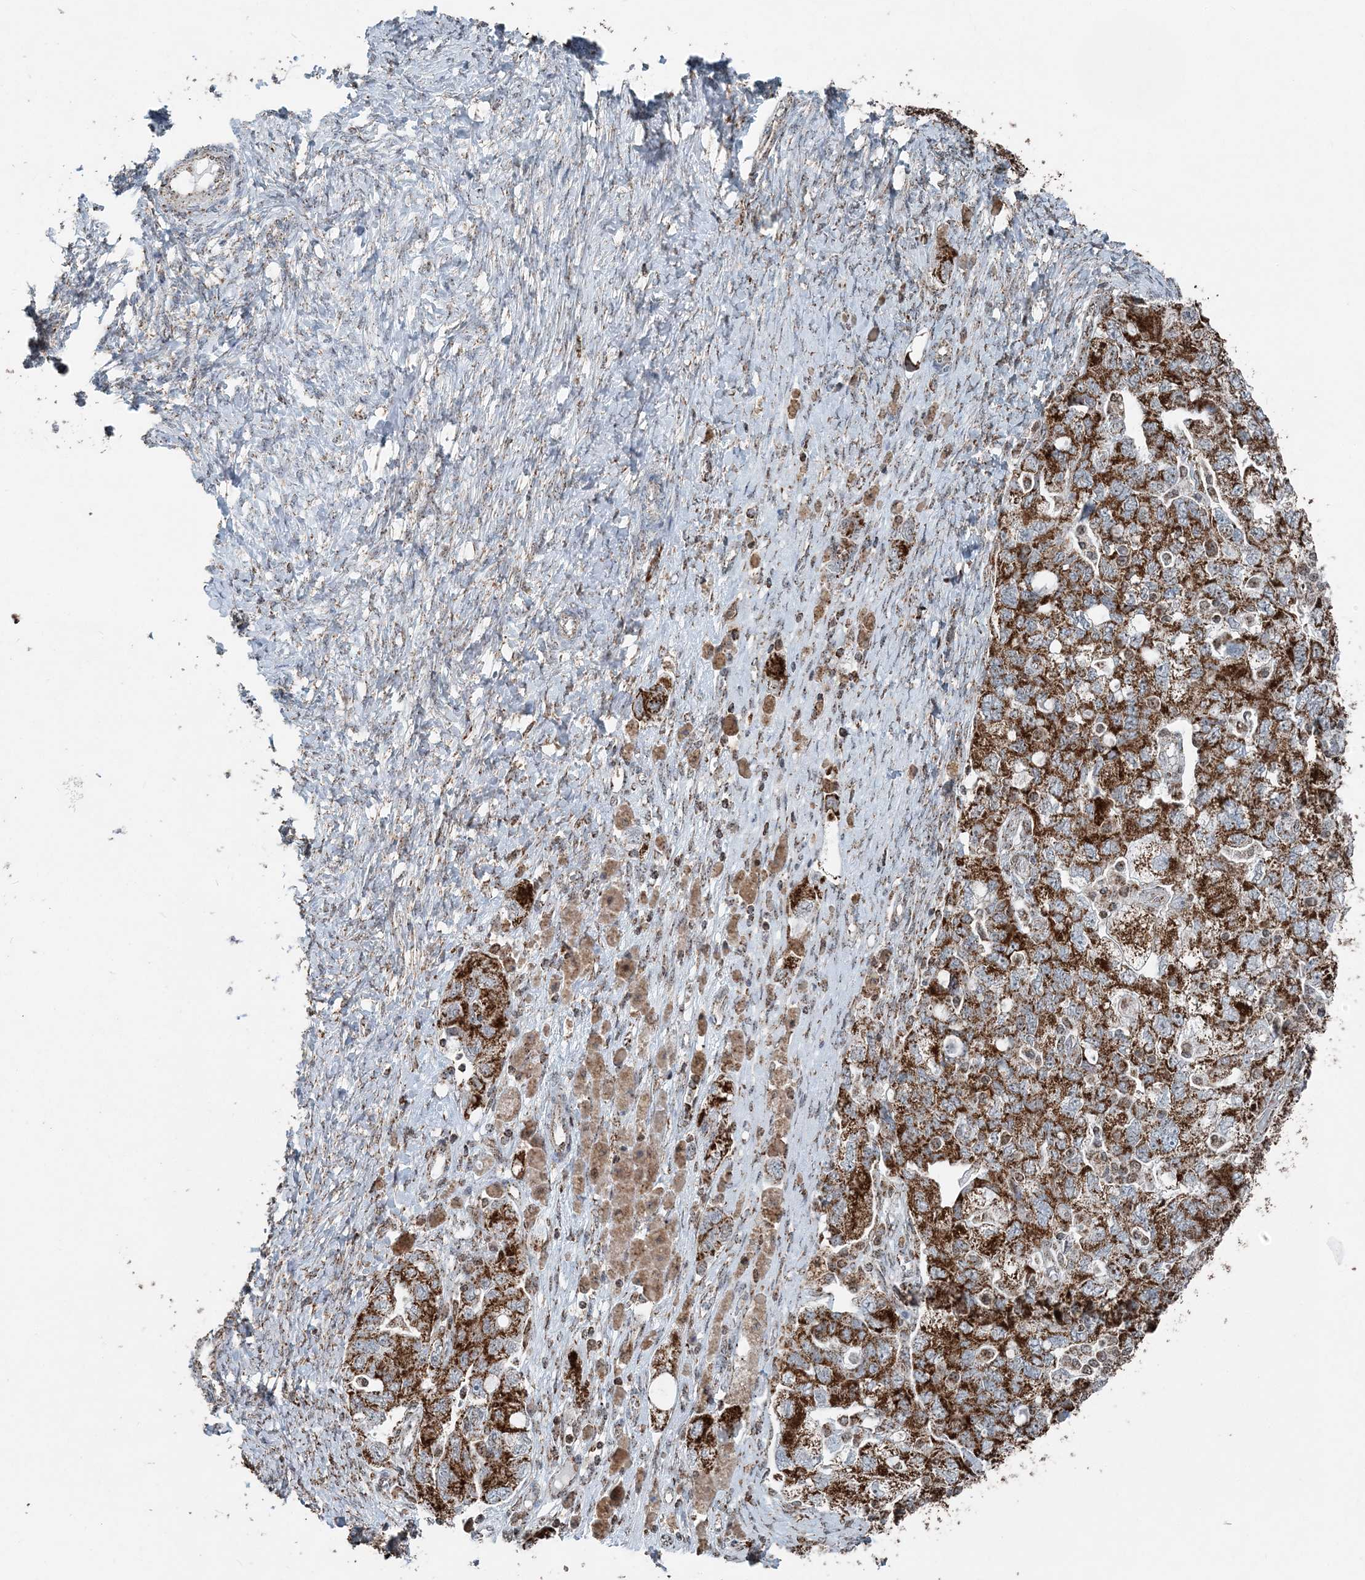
{"staining": {"intensity": "strong", "quantity": ">75%", "location": "cytoplasmic/membranous"}, "tissue": "ovarian cancer", "cell_type": "Tumor cells", "image_type": "cancer", "snomed": [{"axis": "morphology", "description": "Carcinoma, NOS"}, {"axis": "morphology", "description": "Cystadenocarcinoma, serous, NOS"}, {"axis": "topography", "description": "Ovary"}], "caption": "A high amount of strong cytoplasmic/membranous staining is appreciated in approximately >75% of tumor cells in carcinoma (ovarian) tissue.", "gene": "SUCLG1", "patient": {"sex": "female", "age": 69}}